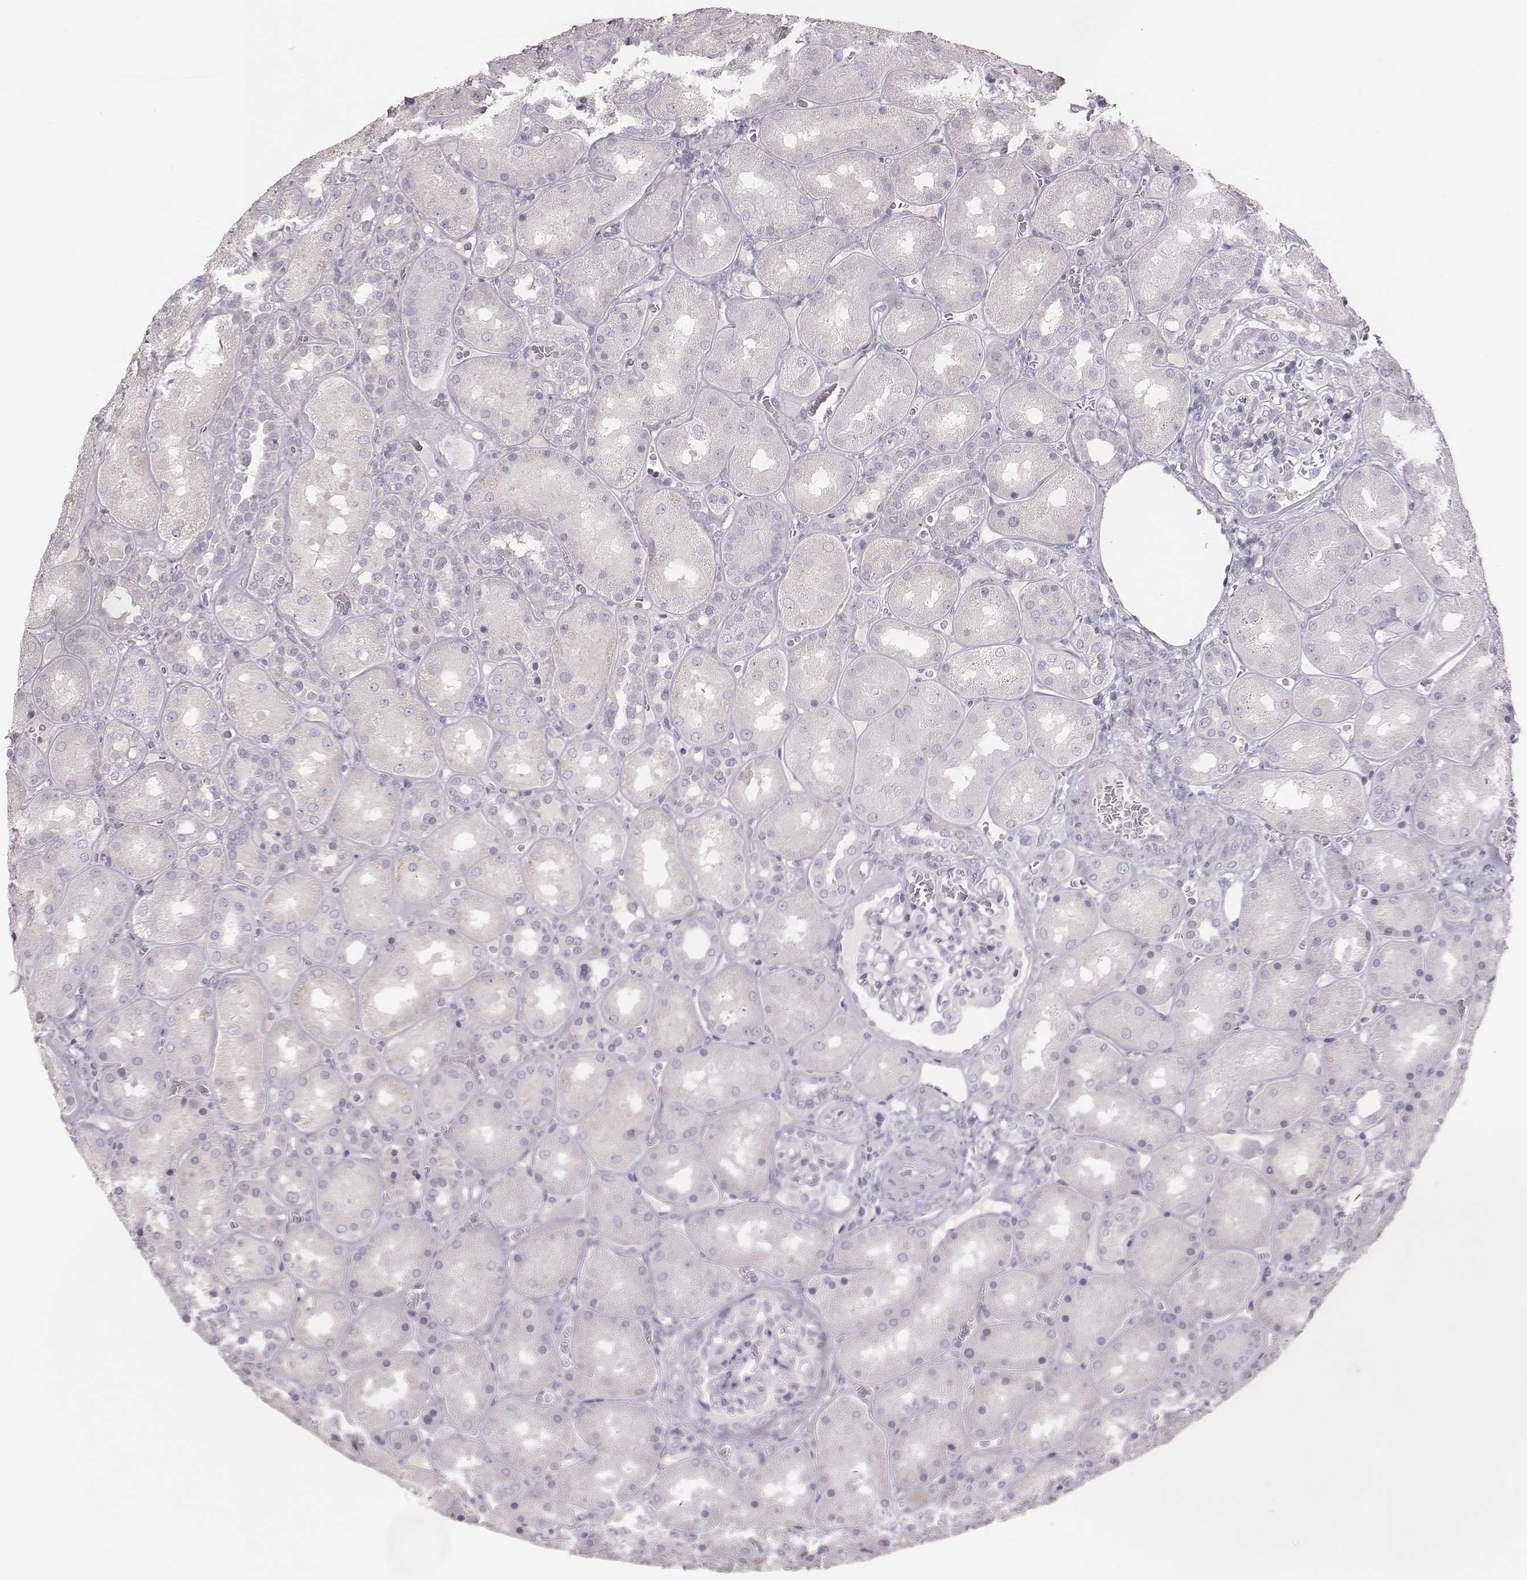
{"staining": {"intensity": "negative", "quantity": "none", "location": "none"}, "tissue": "kidney", "cell_type": "Cells in glomeruli", "image_type": "normal", "snomed": [{"axis": "morphology", "description": "Normal tissue, NOS"}, {"axis": "topography", "description": "Kidney"}], "caption": "DAB immunohistochemical staining of unremarkable kidney exhibits no significant positivity in cells in glomeruli.", "gene": "MYH6", "patient": {"sex": "male", "age": 73}}